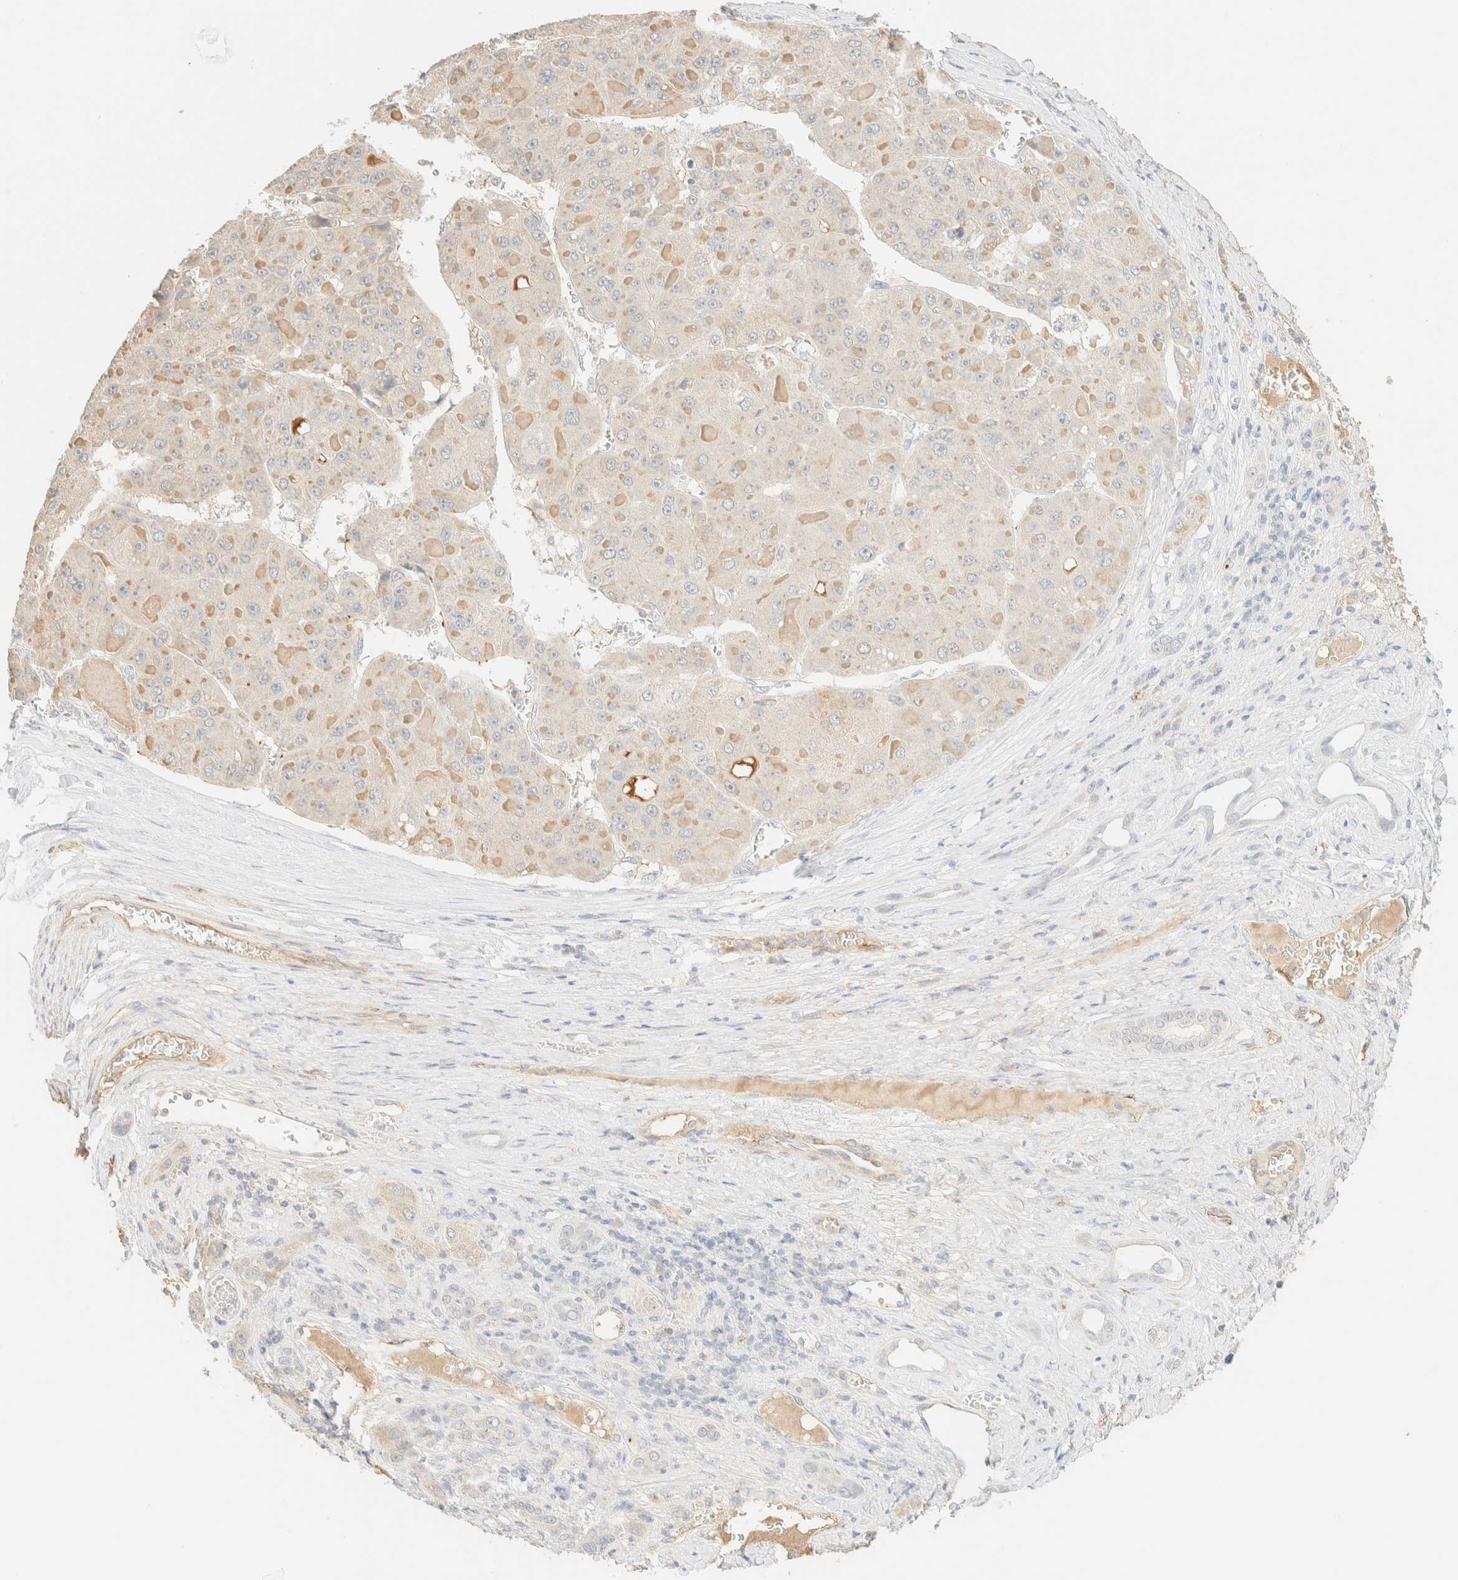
{"staining": {"intensity": "negative", "quantity": "none", "location": "none"}, "tissue": "liver cancer", "cell_type": "Tumor cells", "image_type": "cancer", "snomed": [{"axis": "morphology", "description": "Carcinoma, Hepatocellular, NOS"}, {"axis": "topography", "description": "Liver"}], "caption": "Liver hepatocellular carcinoma stained for a protein using immunohistochemistry (IHC) reveals no expression tumor cells.", "gene": "SPARCL1", "patient": {"sex": "female", "age": 73}}